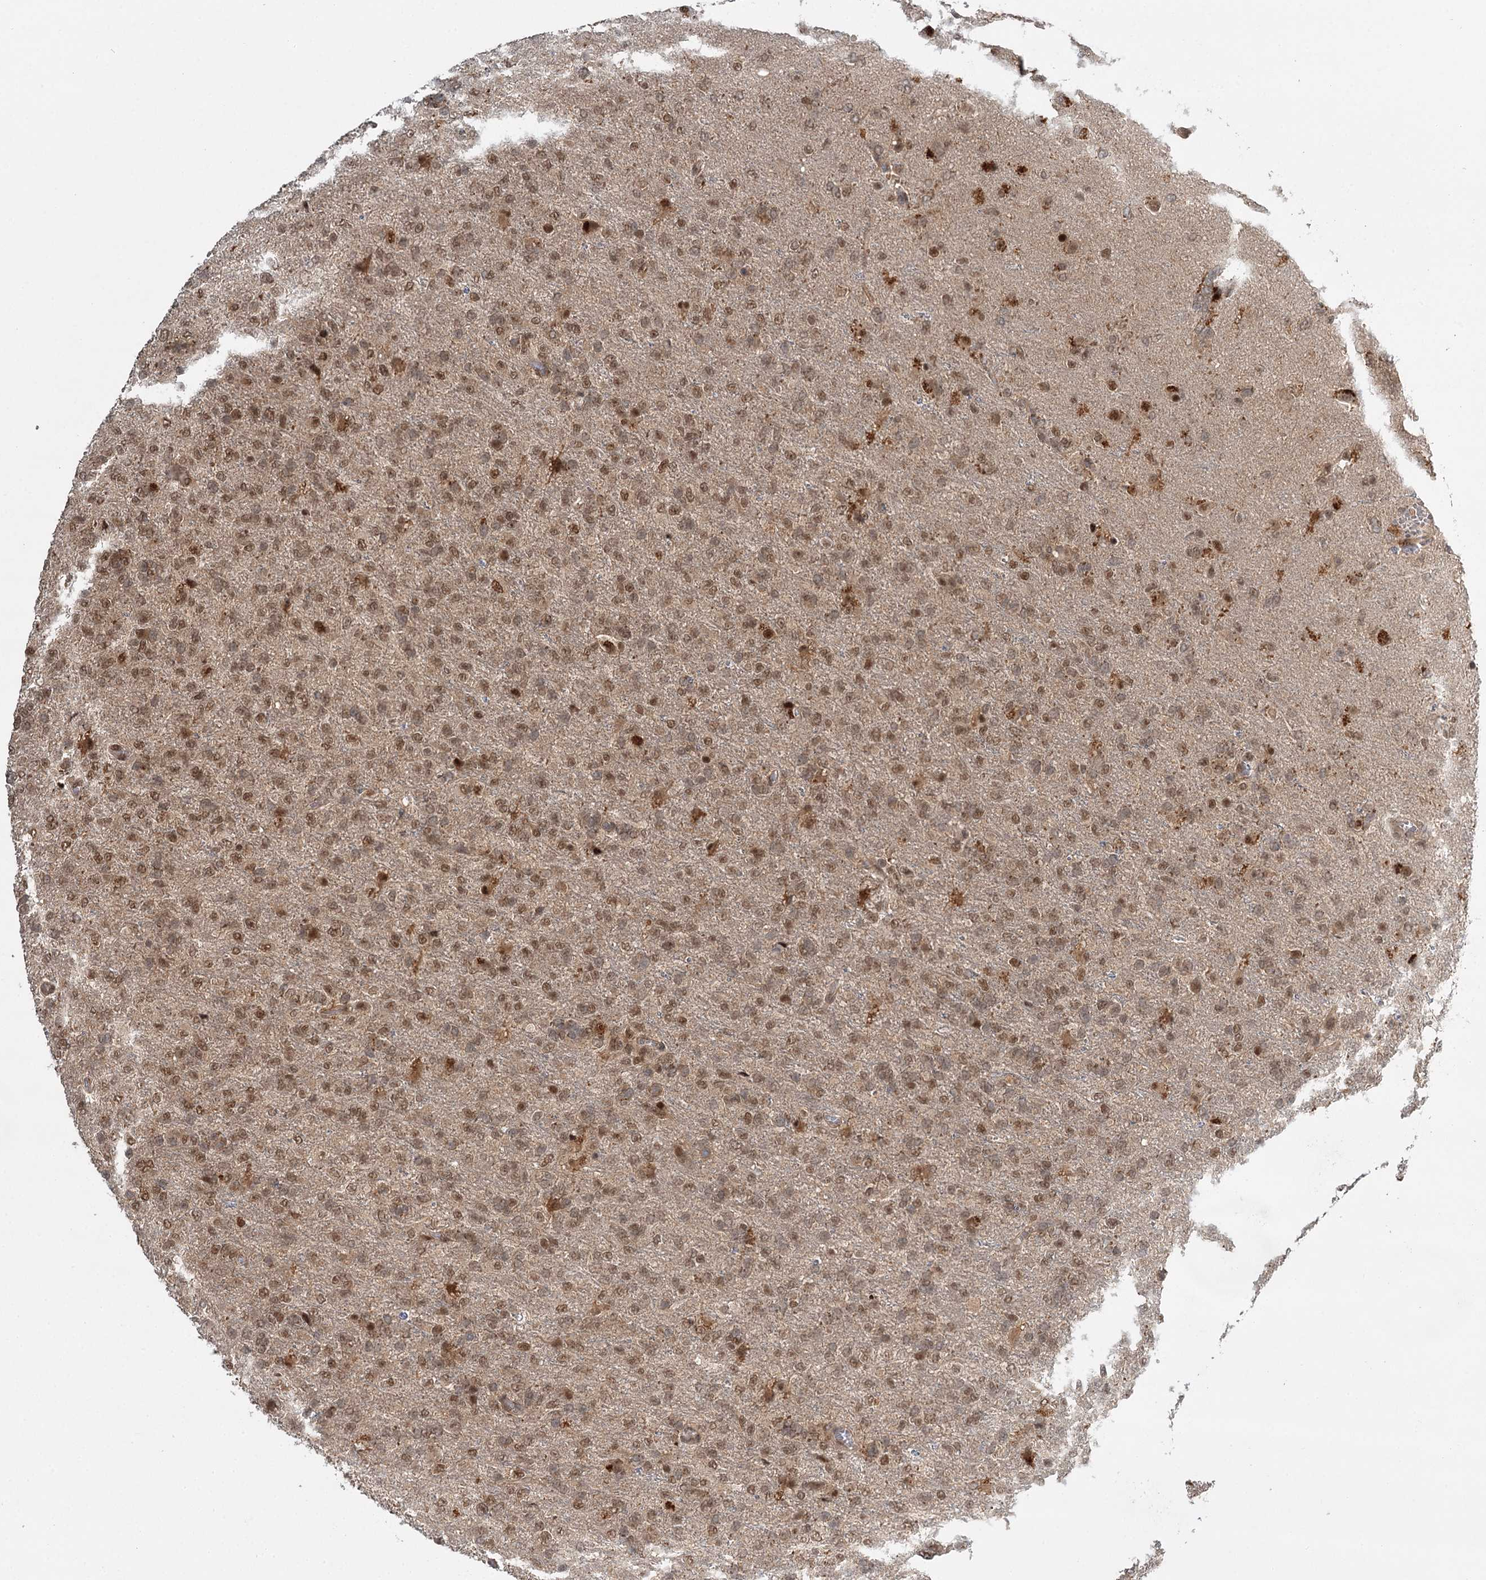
{"staining": {"intensity": "moderate", "quantity": ">75%", "location": "cytoplasmic/membranous,nuclear"}, "tissue": "glioma", "cell_type": "Tumor cells", "image_type": "cancer", "snomed": [{"axis": "morphology", "description": "Glioma, malignant, High grade"}, {"axis": "topography", "description": "Brain"}], "caption": "Approximately >75% of tumor cells in human malignant glioma (high-grade) demonstrate moderate cytoplasmic/membranous and nuclear protein positivity as visualized by brown immunohistochemical staining.", "gene": "N6AMT1", "patient": {"sex": "female", "age": 74}}